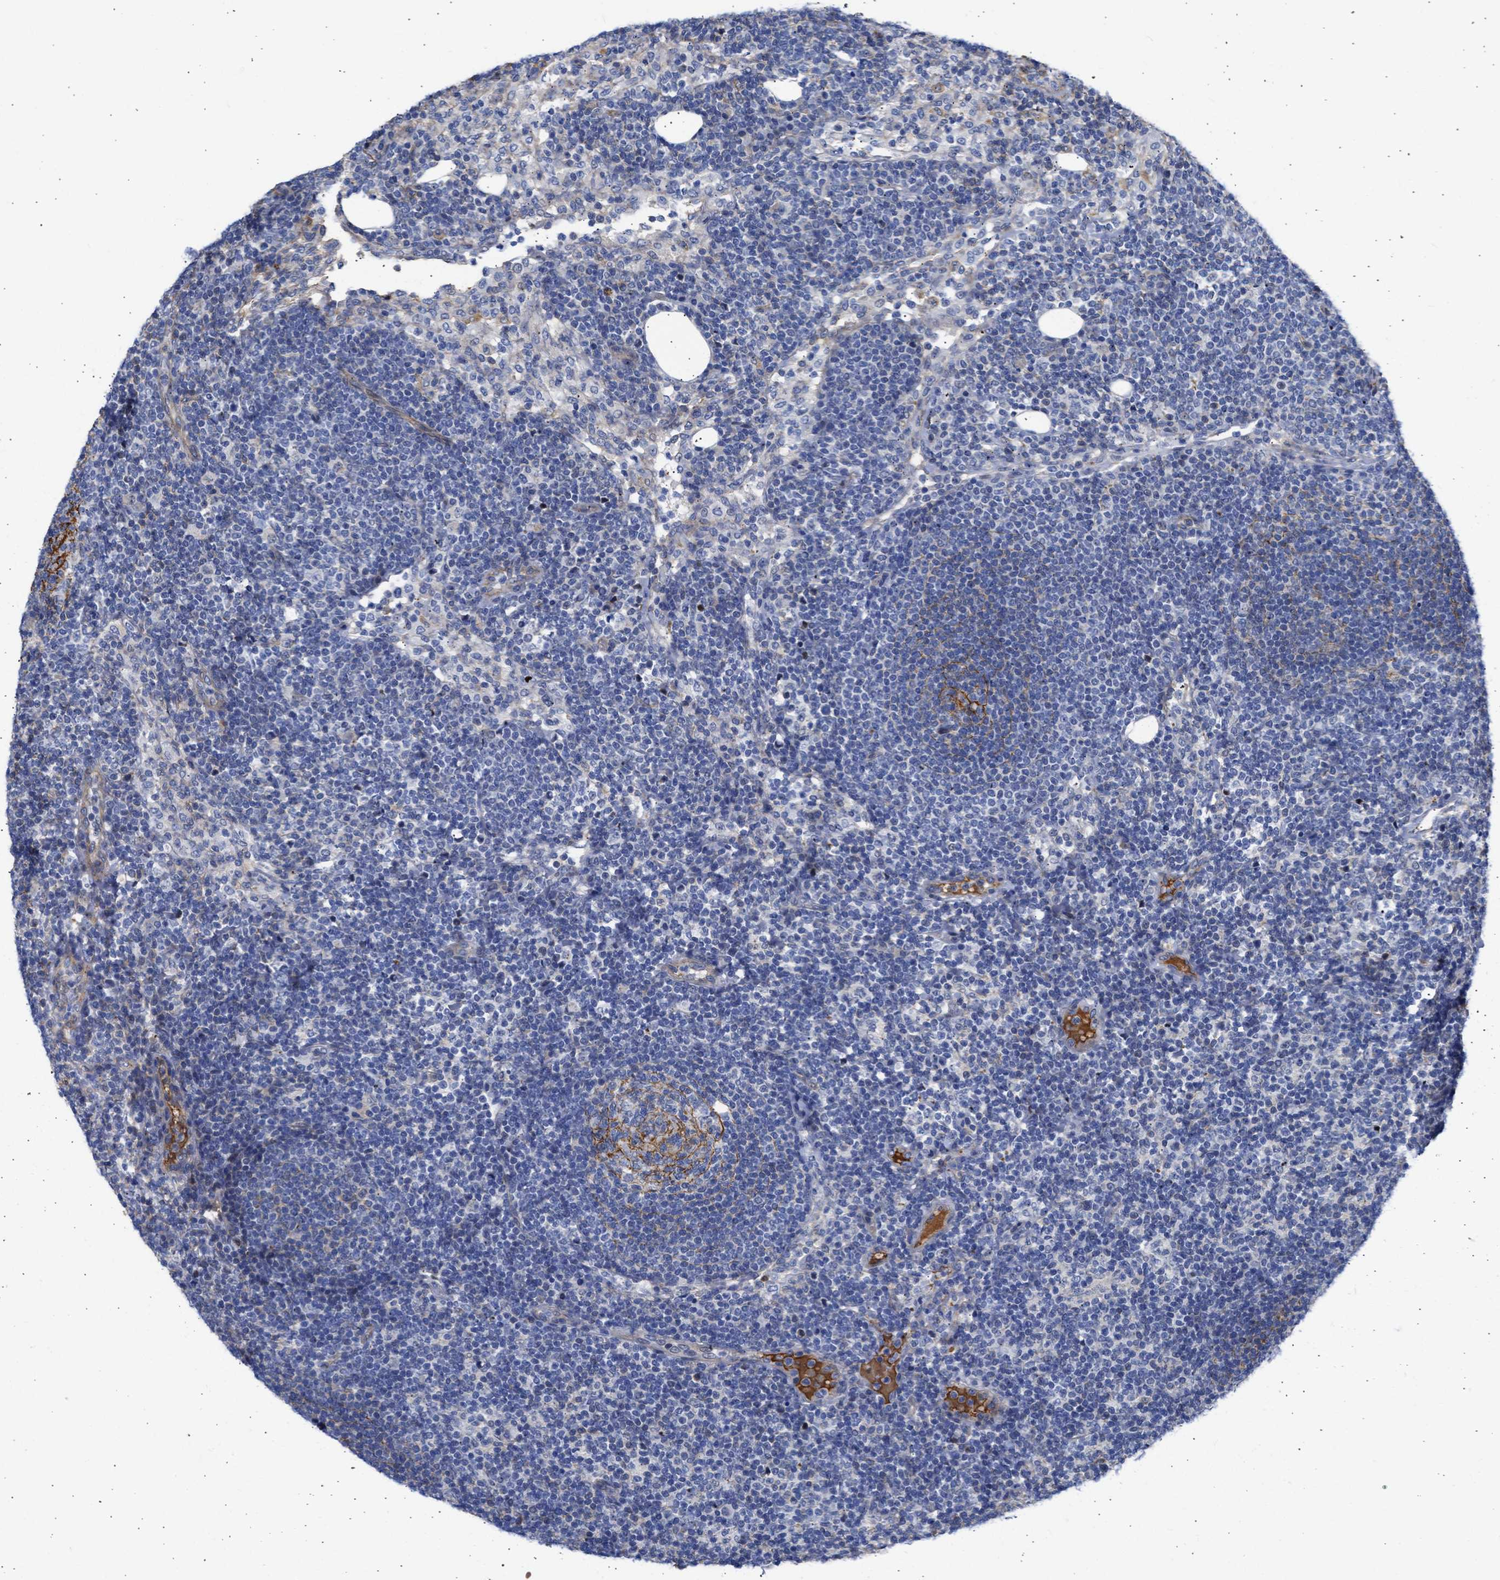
{"staining": {"intensity": "moderate", "quantity": ">75%", "location": "cytoplasmic/membranous"}, "tissue": "lymph node", "cell_type": "Germinal center cells", "image_type": "normal", "snomed": [{"axis": "morphology", "description": "Normal tissue, NOS"}, {"axis": "morphology", "description": "Carcinoid, malignant, NOS"}, {"axis": "topography", "description": "Lymph node"}], "caption": "High-power microscopy captured an immunohistochemistry (IHC) histopathology image of normal lymph node, revealing moderate cytoplasmic/membranous staining in about >75% of germinal center cells. The protein is stained brown, and the nuclei are stained in blue (DAB IHC with brightfield microscopy, high magnification).", "gene": "MAS1L", "patient": {"sex": "male", "age": 47}}